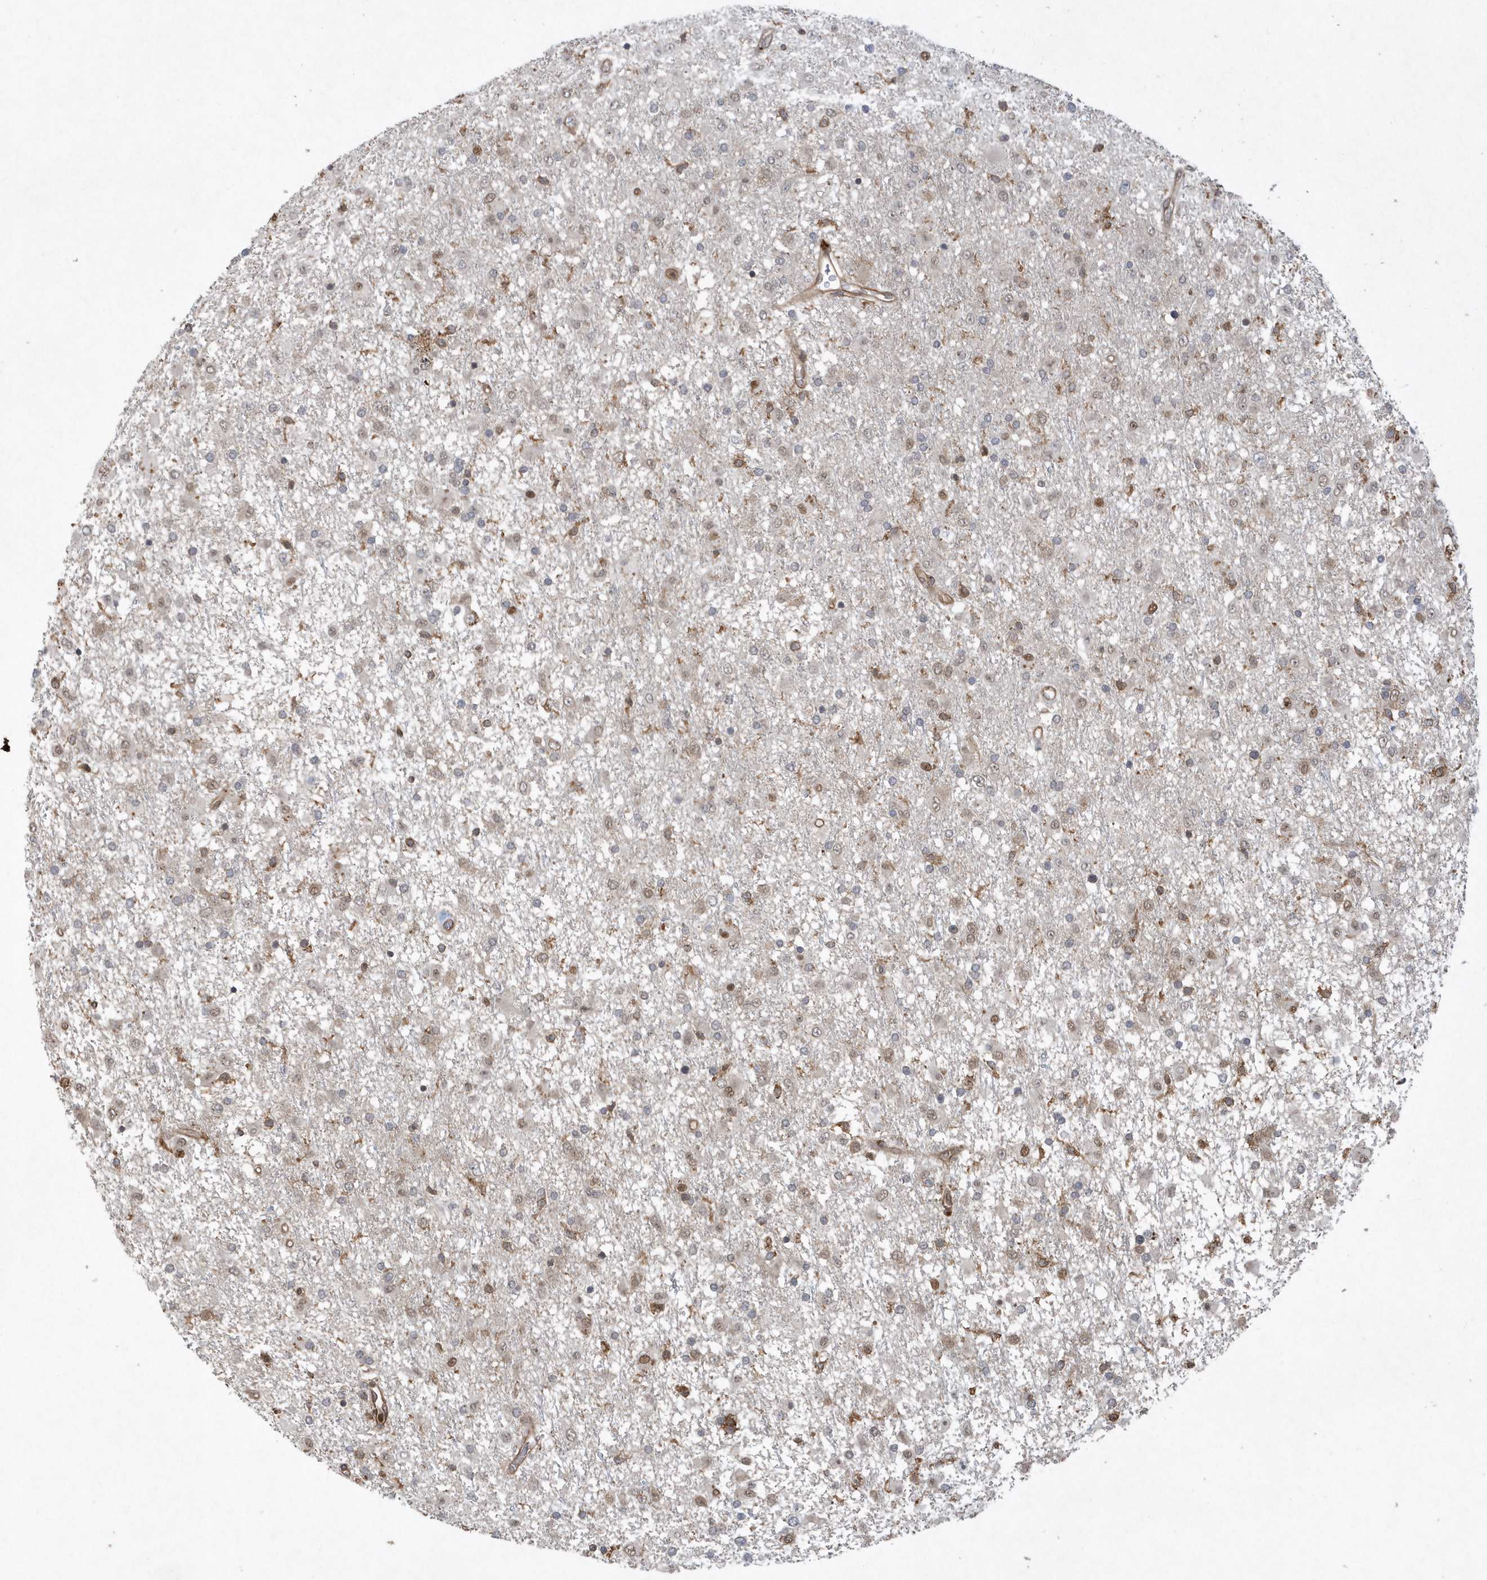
{"staining": {"intensity": "moderate", "quantity": "<25%", "location": "nuclear"}, "tissue": "glioma", "cell_type": "Tumor cells", "image_type": "cancer", "snomed": [{"axis": "morphology", "description": "Glioma, malignant, Low grade"}, {"axis": "topography", "description": "Brain"}], "caption": "Glioma stained with a protein marker displays moderate staining in tumor cells.", "gene": "ACYP1", "patient": {"sex": "male", "age": 65}}